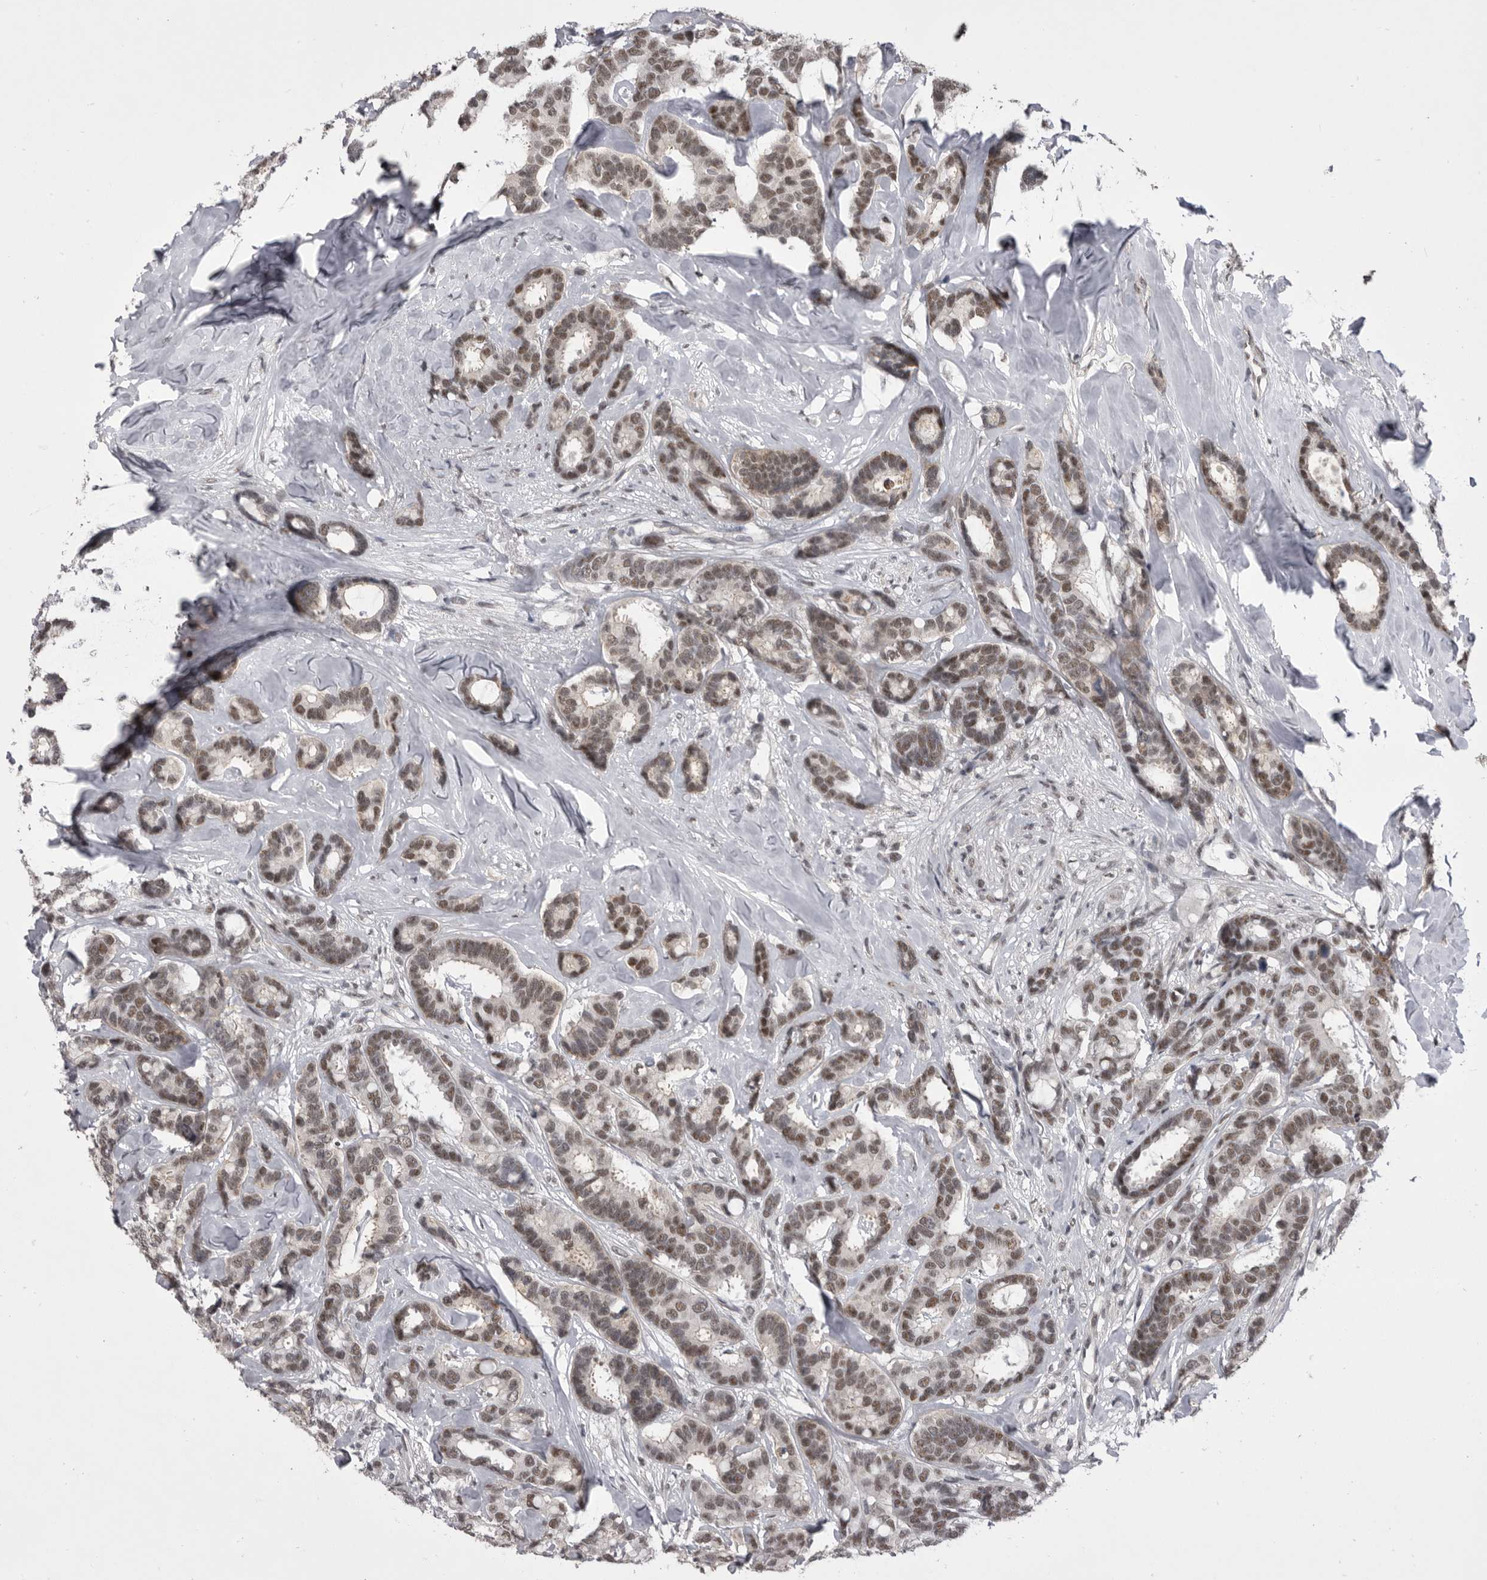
{"staining": {"intensity": "weak", "quantity": ">75%", "location": "nuclear"}, "tissue": "breast cancer", "cell_type": "Tumor cells", "image_type": "cancer", "snomed": [{"axis": "morphology", "description": "Duct carcinoma"}, {"axis": "topography", "description": "Breast"}], "caption": "This is an image of immunohistochemistry (IHC) staining of breast cancer (intraductal carcinoma), which shows weak staining in the nuclear of tumor cells.", "gene": "PRPF3", "patient": {"sex": "female", "age": 87}}